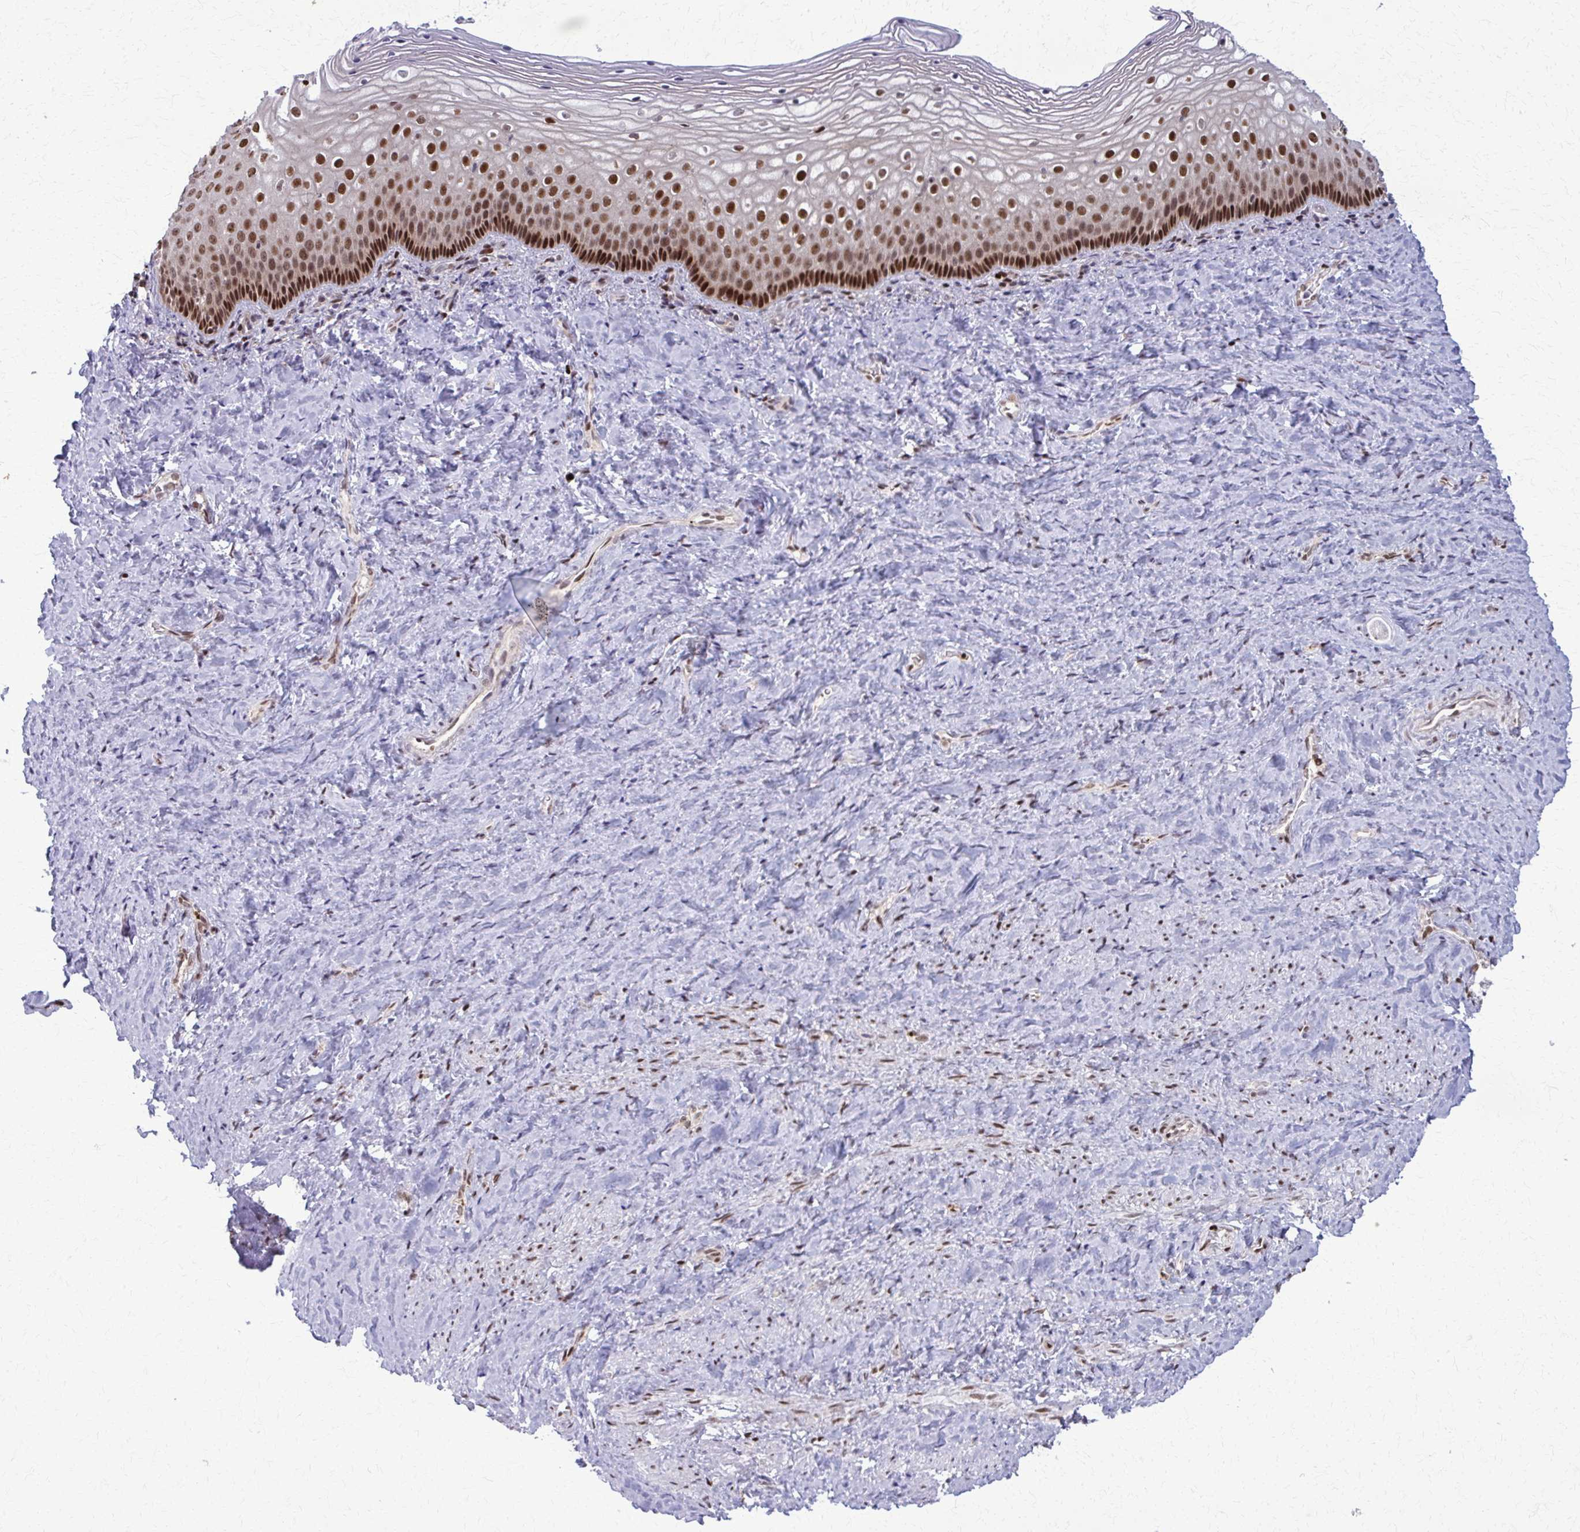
{"staining": {"intensity": "strong", "quantity": ">75%", "location": "nuclear"}, "tissue": "vagina", "cell_type": "Squamous epithelial cells", "image_type": "normal", "snomed": [{"axis": "morphology", "description": "Normal tissue, NOS"}, {"axis": "topography", "description": "Vagina"}], "caption": "Immunohistochemical staining of benign vagina displays high levels of strong nuclear expression in about >75% of squamous epithelial cells.", "gene": "ZNF559", "patient": {"sex": "female", "age": 45}}